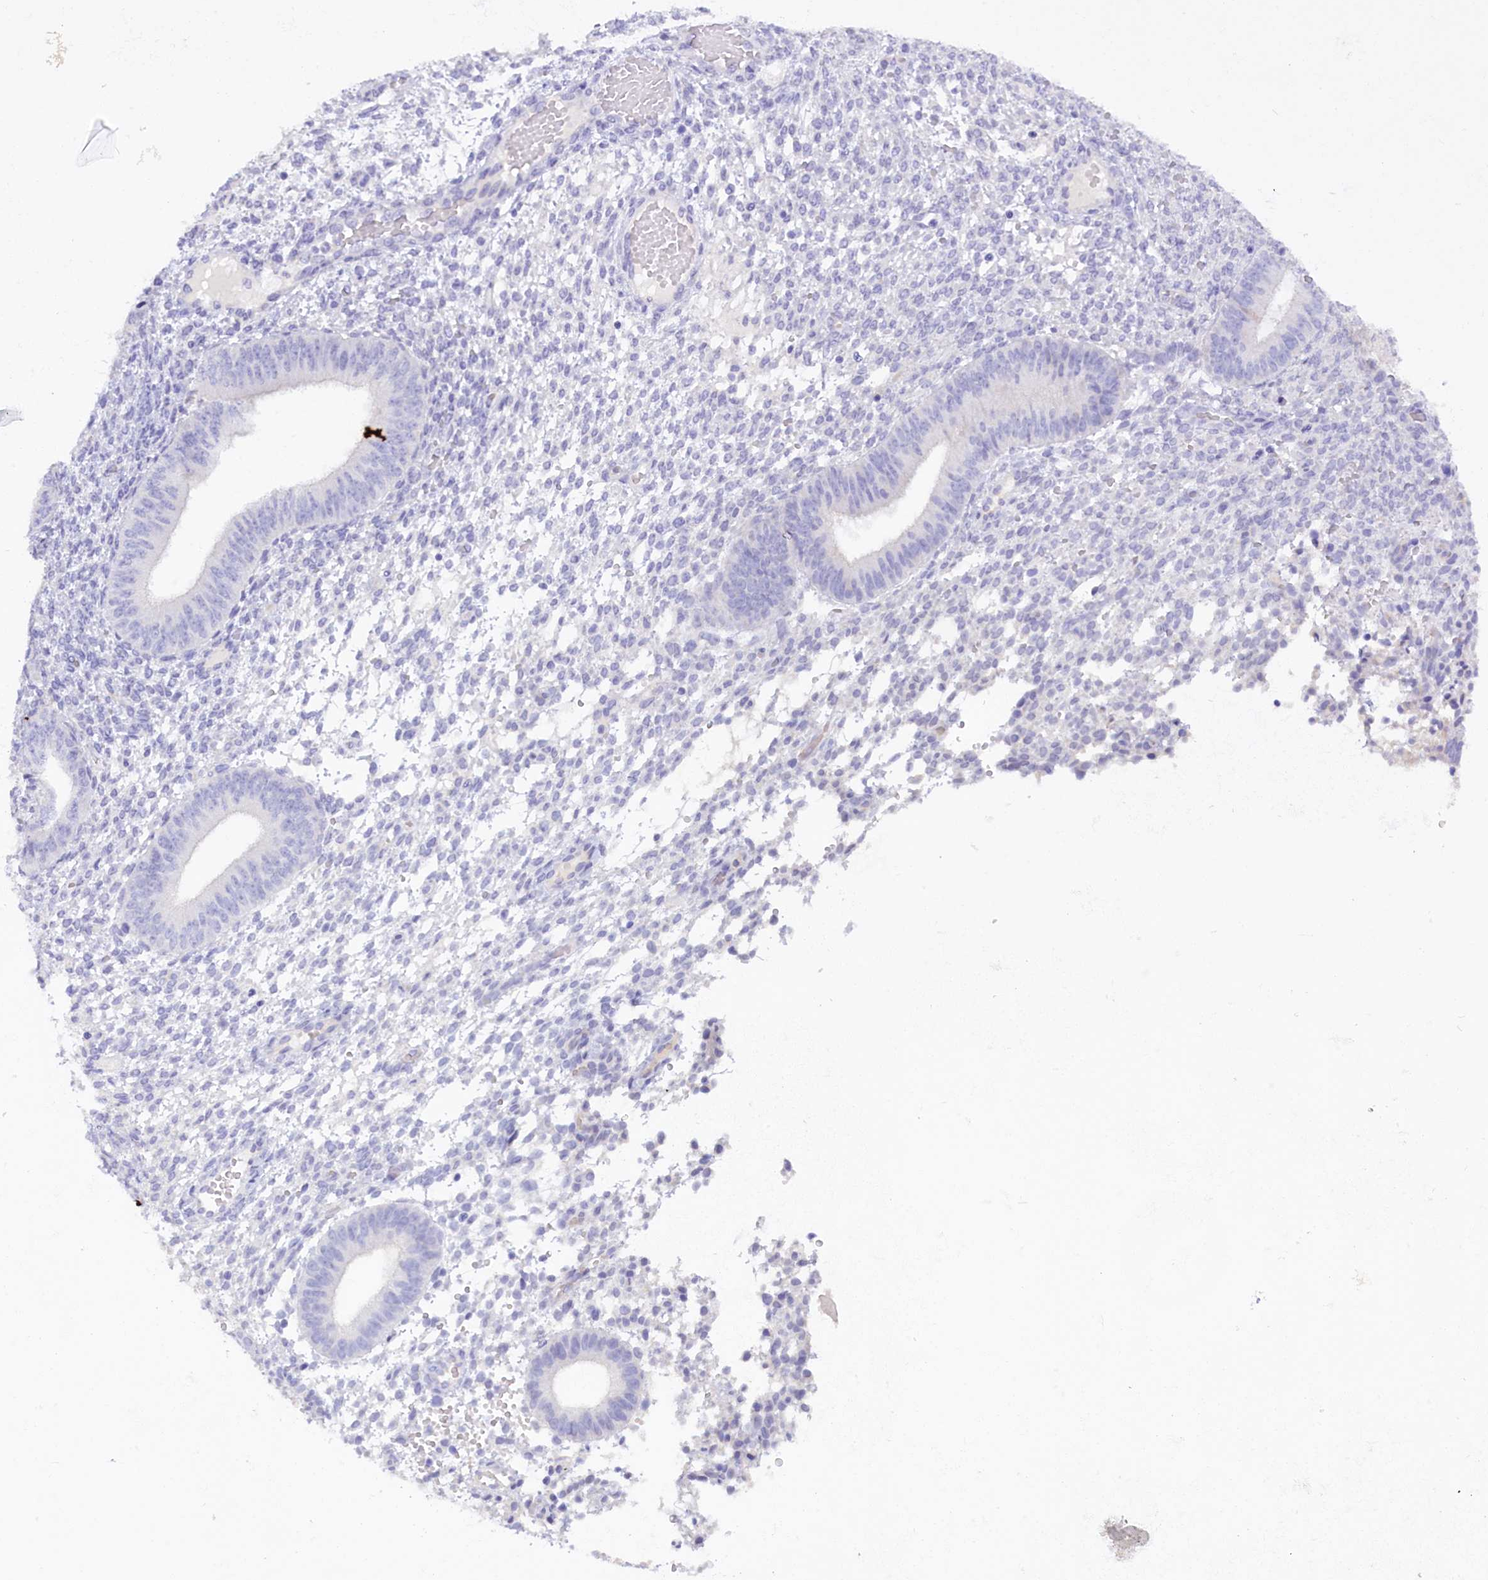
{"staining": {"intensity": "negative", "quantity": "none", "location": "none"}, "tissue": "endometrium", "cell_type": "Cells in endometrial stroma", "image_type": "normal", "snomed": [{"axis": "morphology", "description": "Normal tissue, NOS"}, {"axis": "topography", "description": "Endometrium"}], "caption": "An immunohistochemistry (IHC) image of benign endometrium is shown. There is no staining in cells in endometrial stroma of endometrium. (Stains: DAB (3,3'-diaminobenzidine) IHC with hematoxylin counter stain, Microscopy: brightfield microscopy at high magnification).", "gene": "ZSWIM4", "patient": {"sex": "female", "age": 49}}